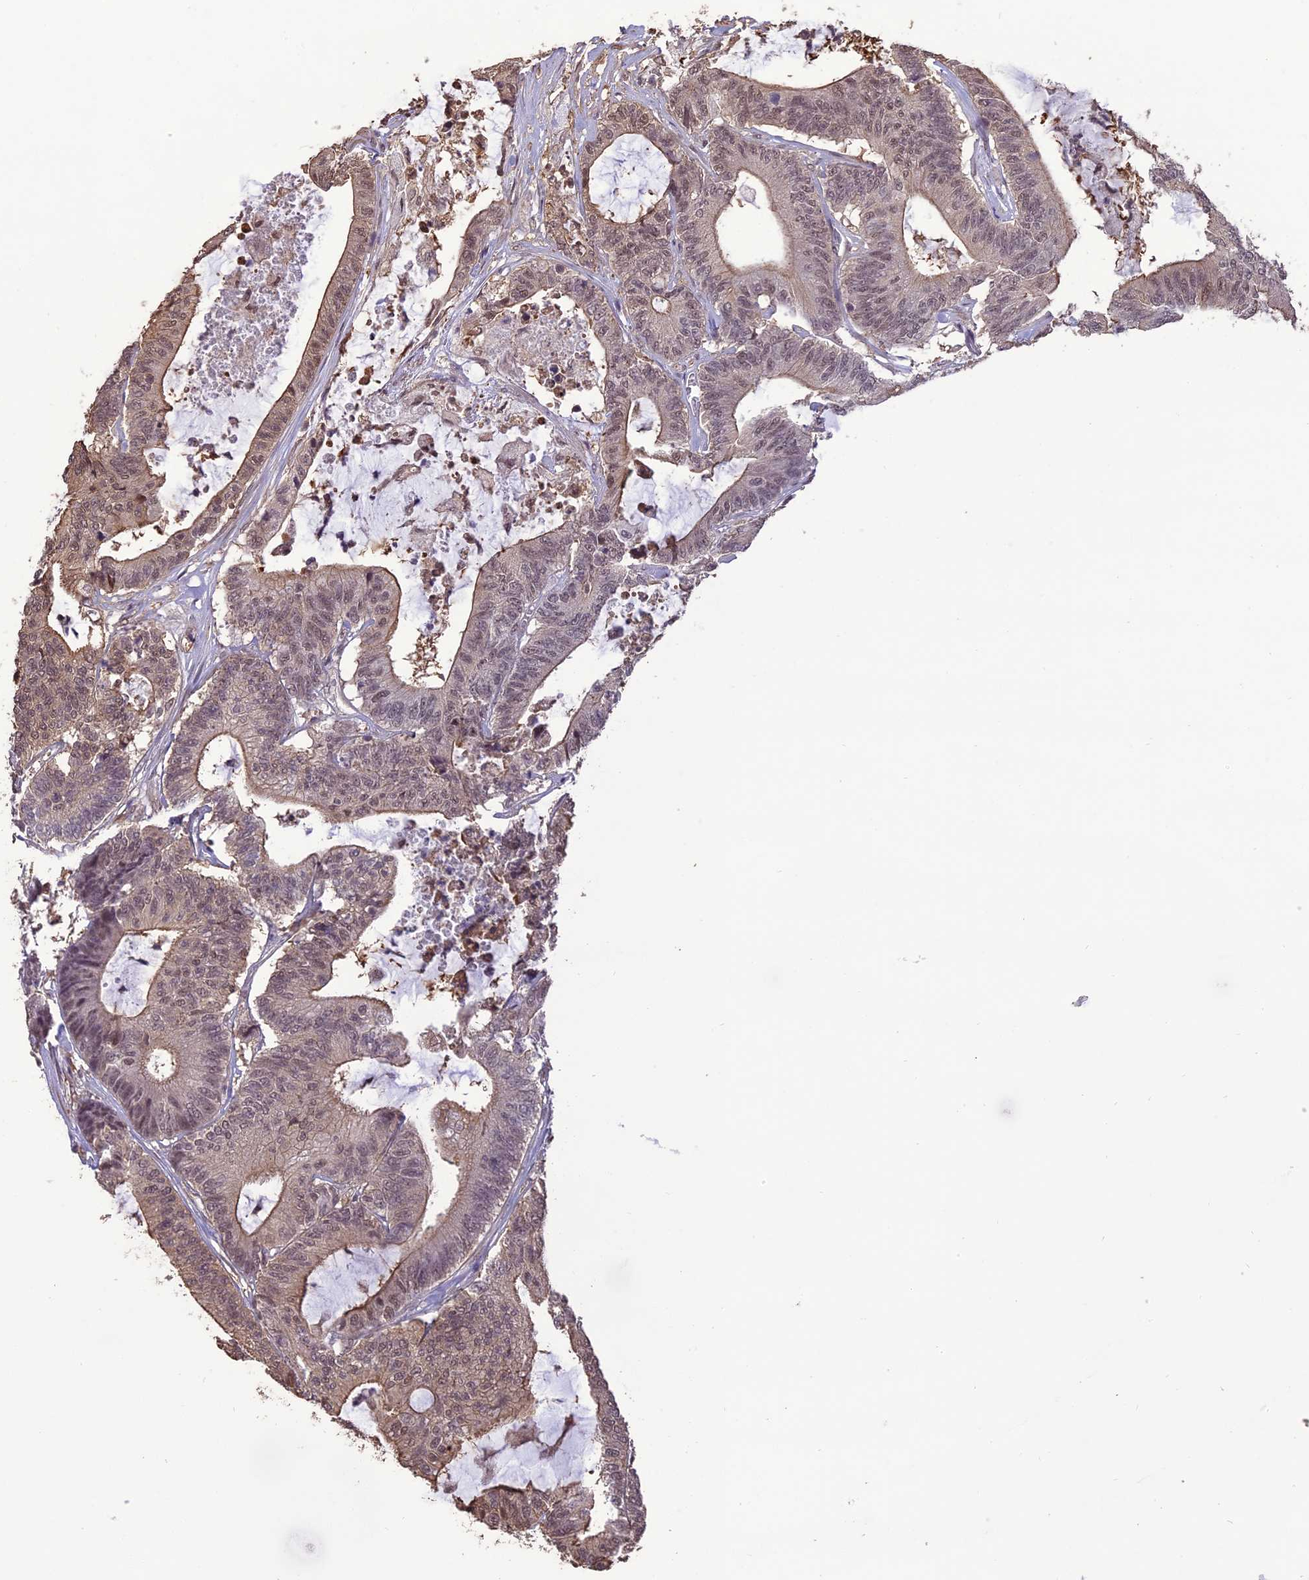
{"staining": {"intensity": "moderate", "quantity": ">75%", "location": "cytoplasmic/membranous,nuclear"}, "tissue": "colorectal cancer", "cell_type": "Tumor cells", "image_type": "cancer", "snomed": [{"axis": "morphology", "description": "Adenocarcinoma, NOS"}, {"axis": "topography", "description": "Colon"}], "caption": "Immunohistochemistry micrograph of human colorectal cancer stained for a protein (brown), which displays medium levels of moderate cytoplasmic/membranous and nuclear positivity in approximately >75% of tumor cells.", "gene": "TIGD7", "patient": {"sex": "female", "age": 84}}